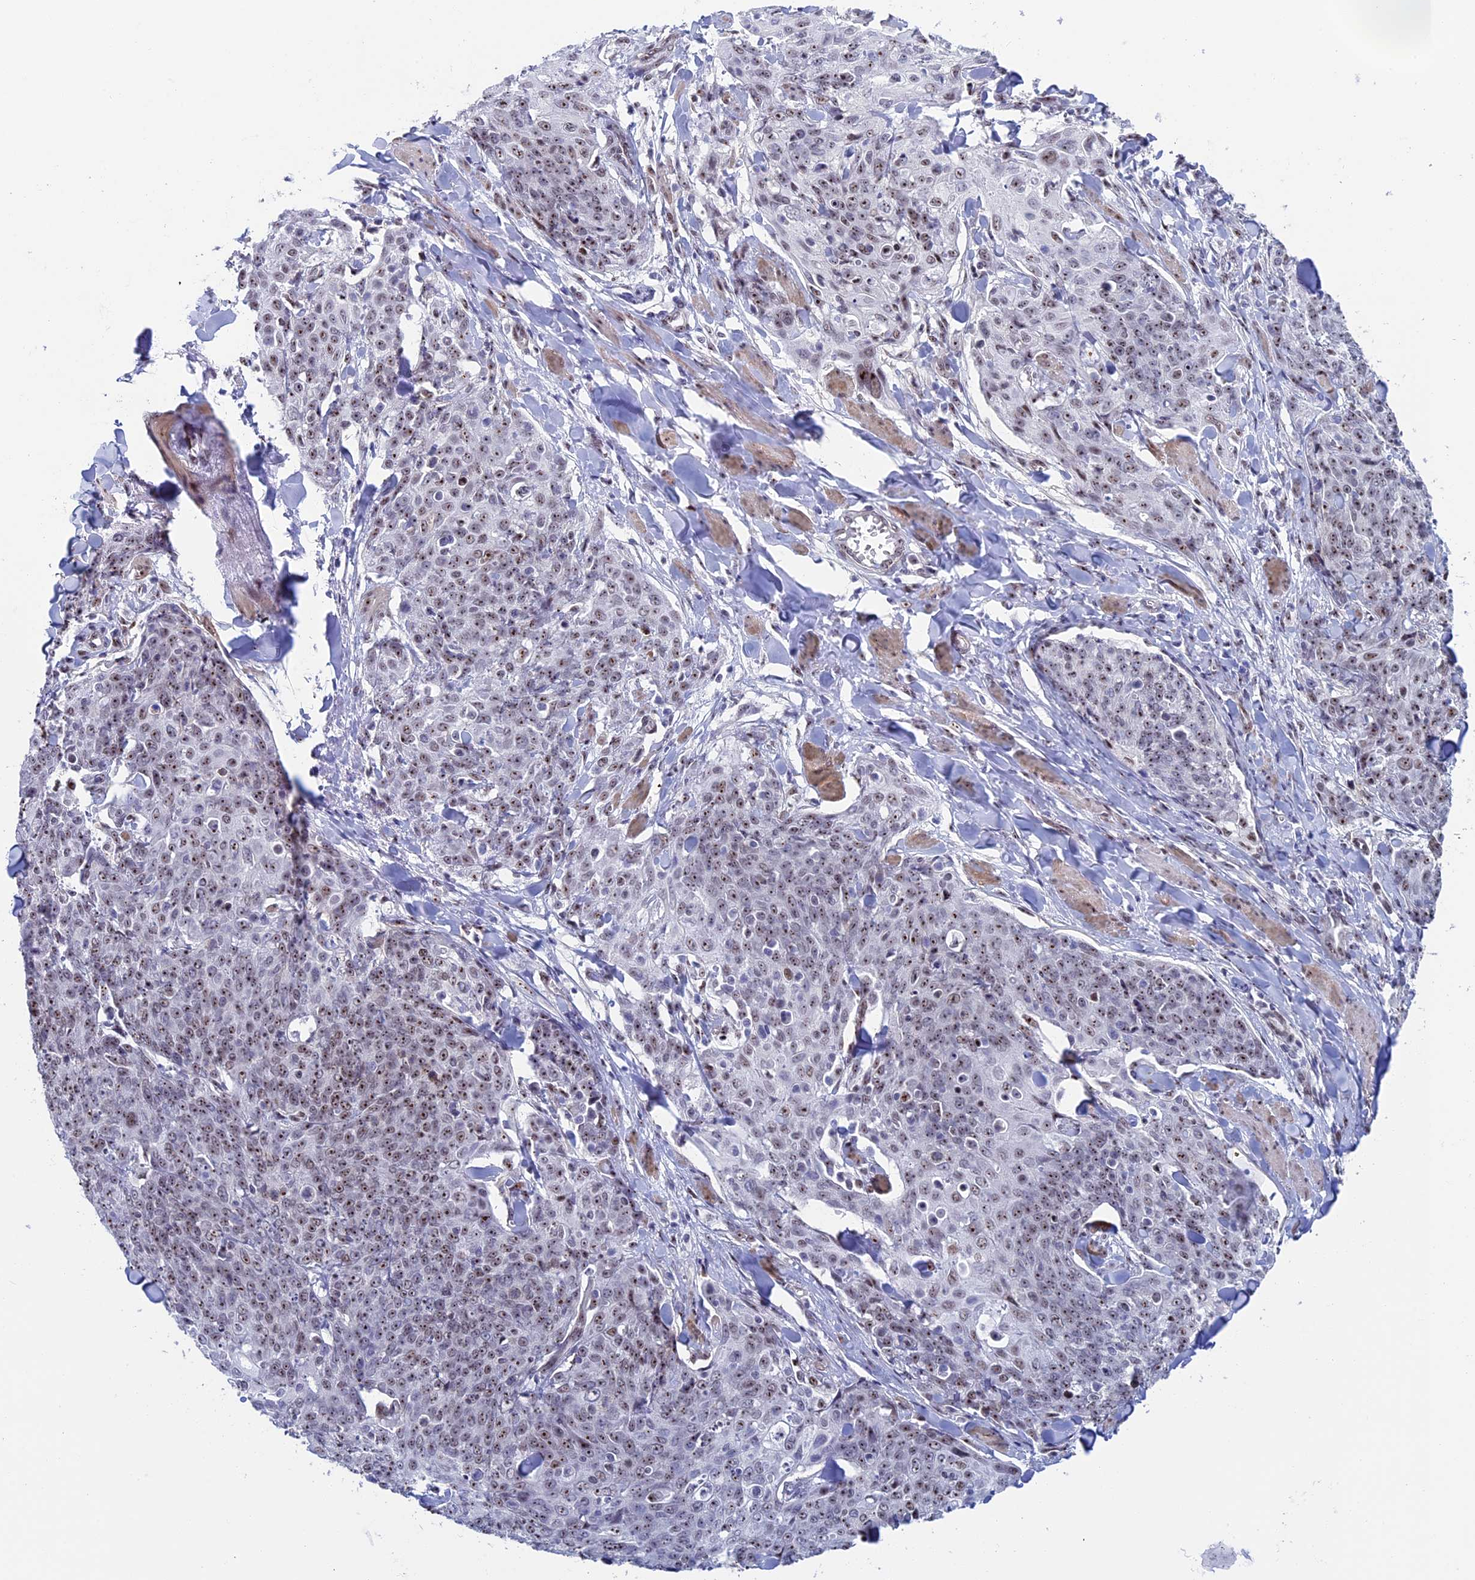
{"staining": {"intensity": "moderate", "quantity": ">75%", "location": "nuclear"}, "tissue": "skin cancer", "cell_type": "Tumor cells", "image_type": "cancer", "snomed": [{"axis": "morphology", "description": "Squamous cell carcinoma, NOS"}, {"axis": "topography", "description": "Skin"}, {"axis": "topography", "description": "Vulva"}], "caption": "Brown immunohistochemical staining in skin cancer (squamous cell carcinoma) exhibits moderate nuclear positivity in approximately >75% of tumor cells.", "gene": "CCDC86", "patient": {"sex": "female", "age": 85}}